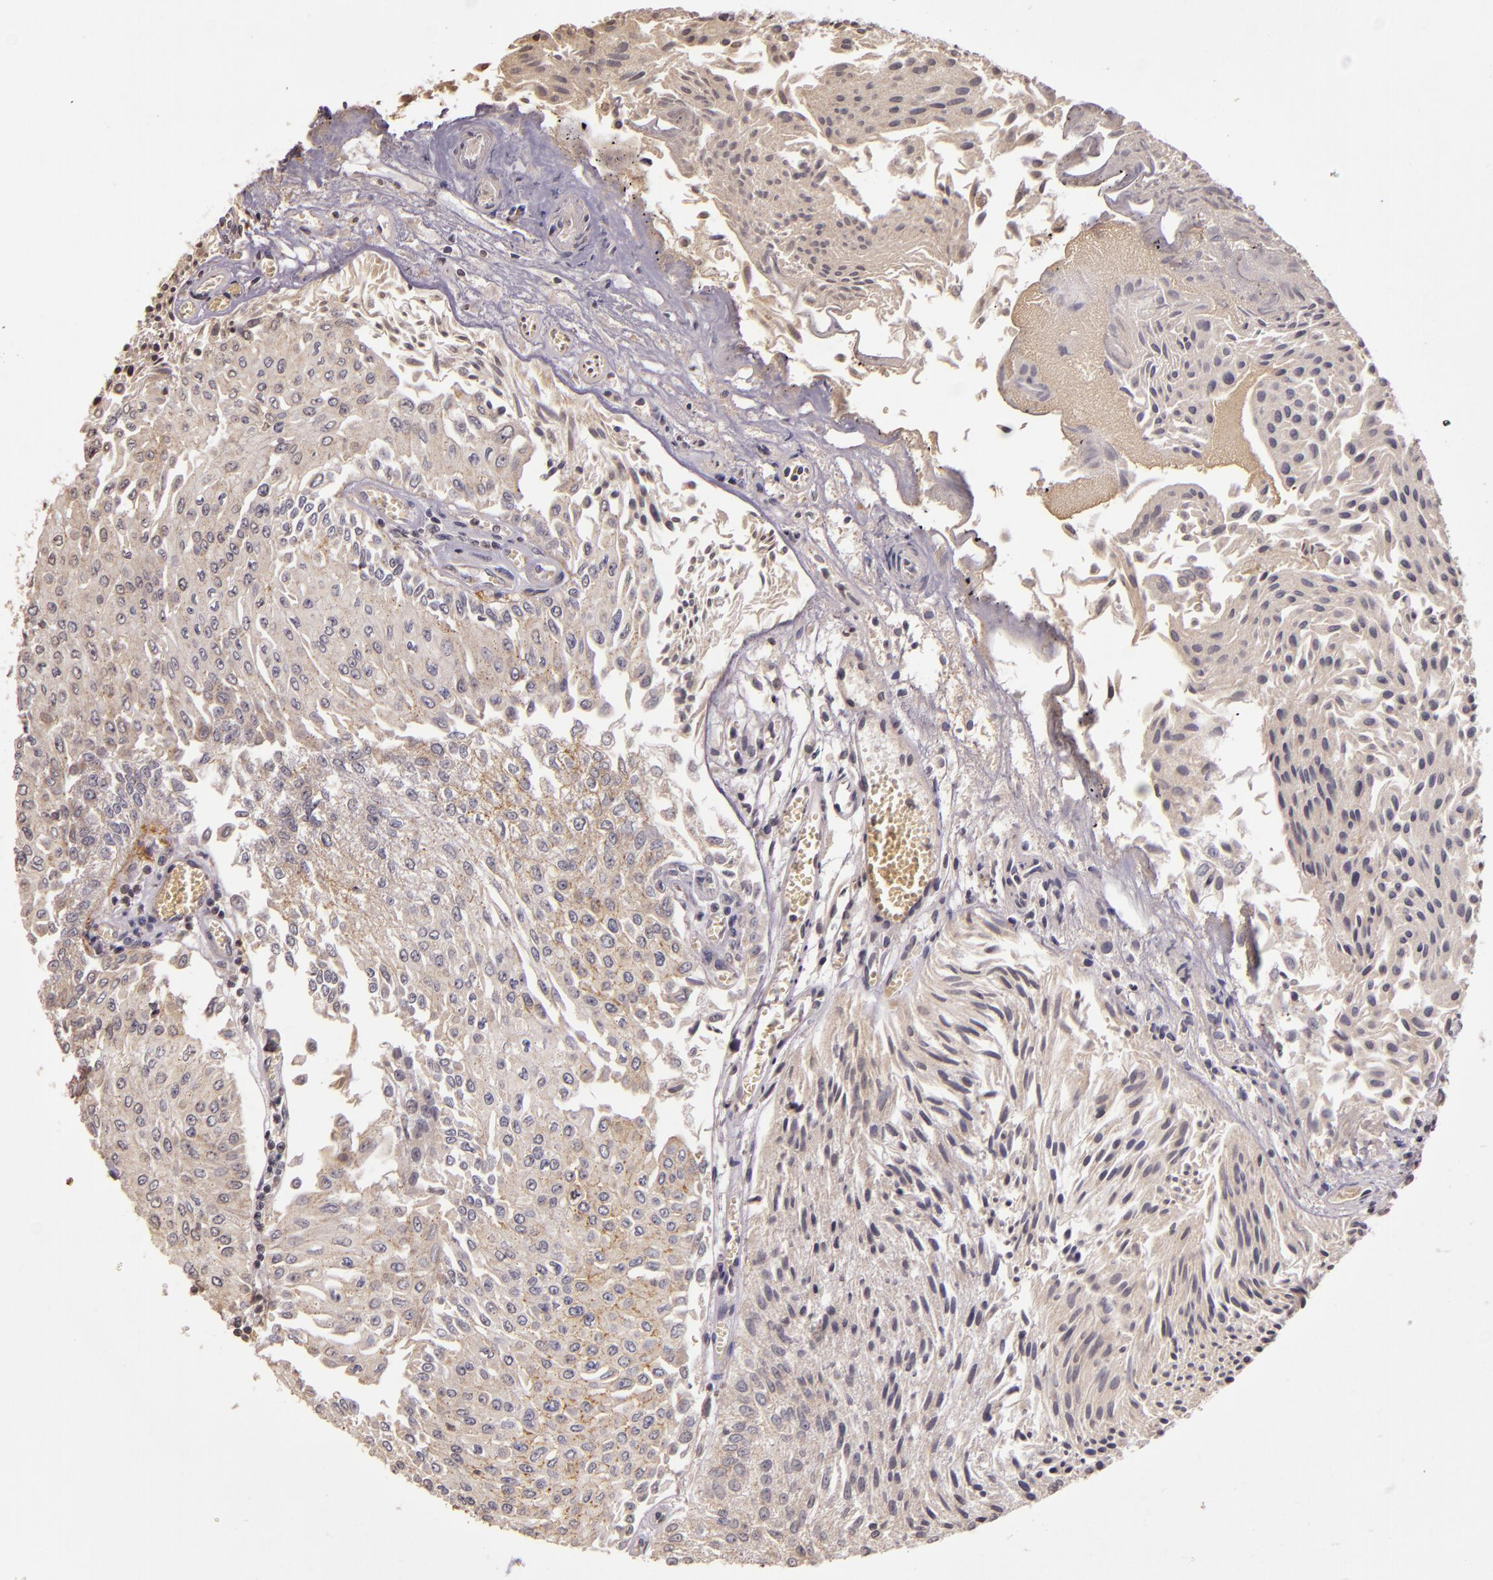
{"staining": {"intensity": "weak", "quantity": "<25%", "location": "cytoplasmic/membranous"}, "tissue": "urothelial cancer", "cell_type": "Tumor cells", "image_type": "cancer", "snomed": [{"axis": "morphology", "description": "Urothelial carcinoma, Low grade"}, {"axis": "topography", "description": "Urinary bladder"}], "caption": "Urothelial cancer was stained to show a protein in brown. There is no significant staining in tumor cells.", "gene": "ABL1", "patient": {"sex": "male", "age": 86}}